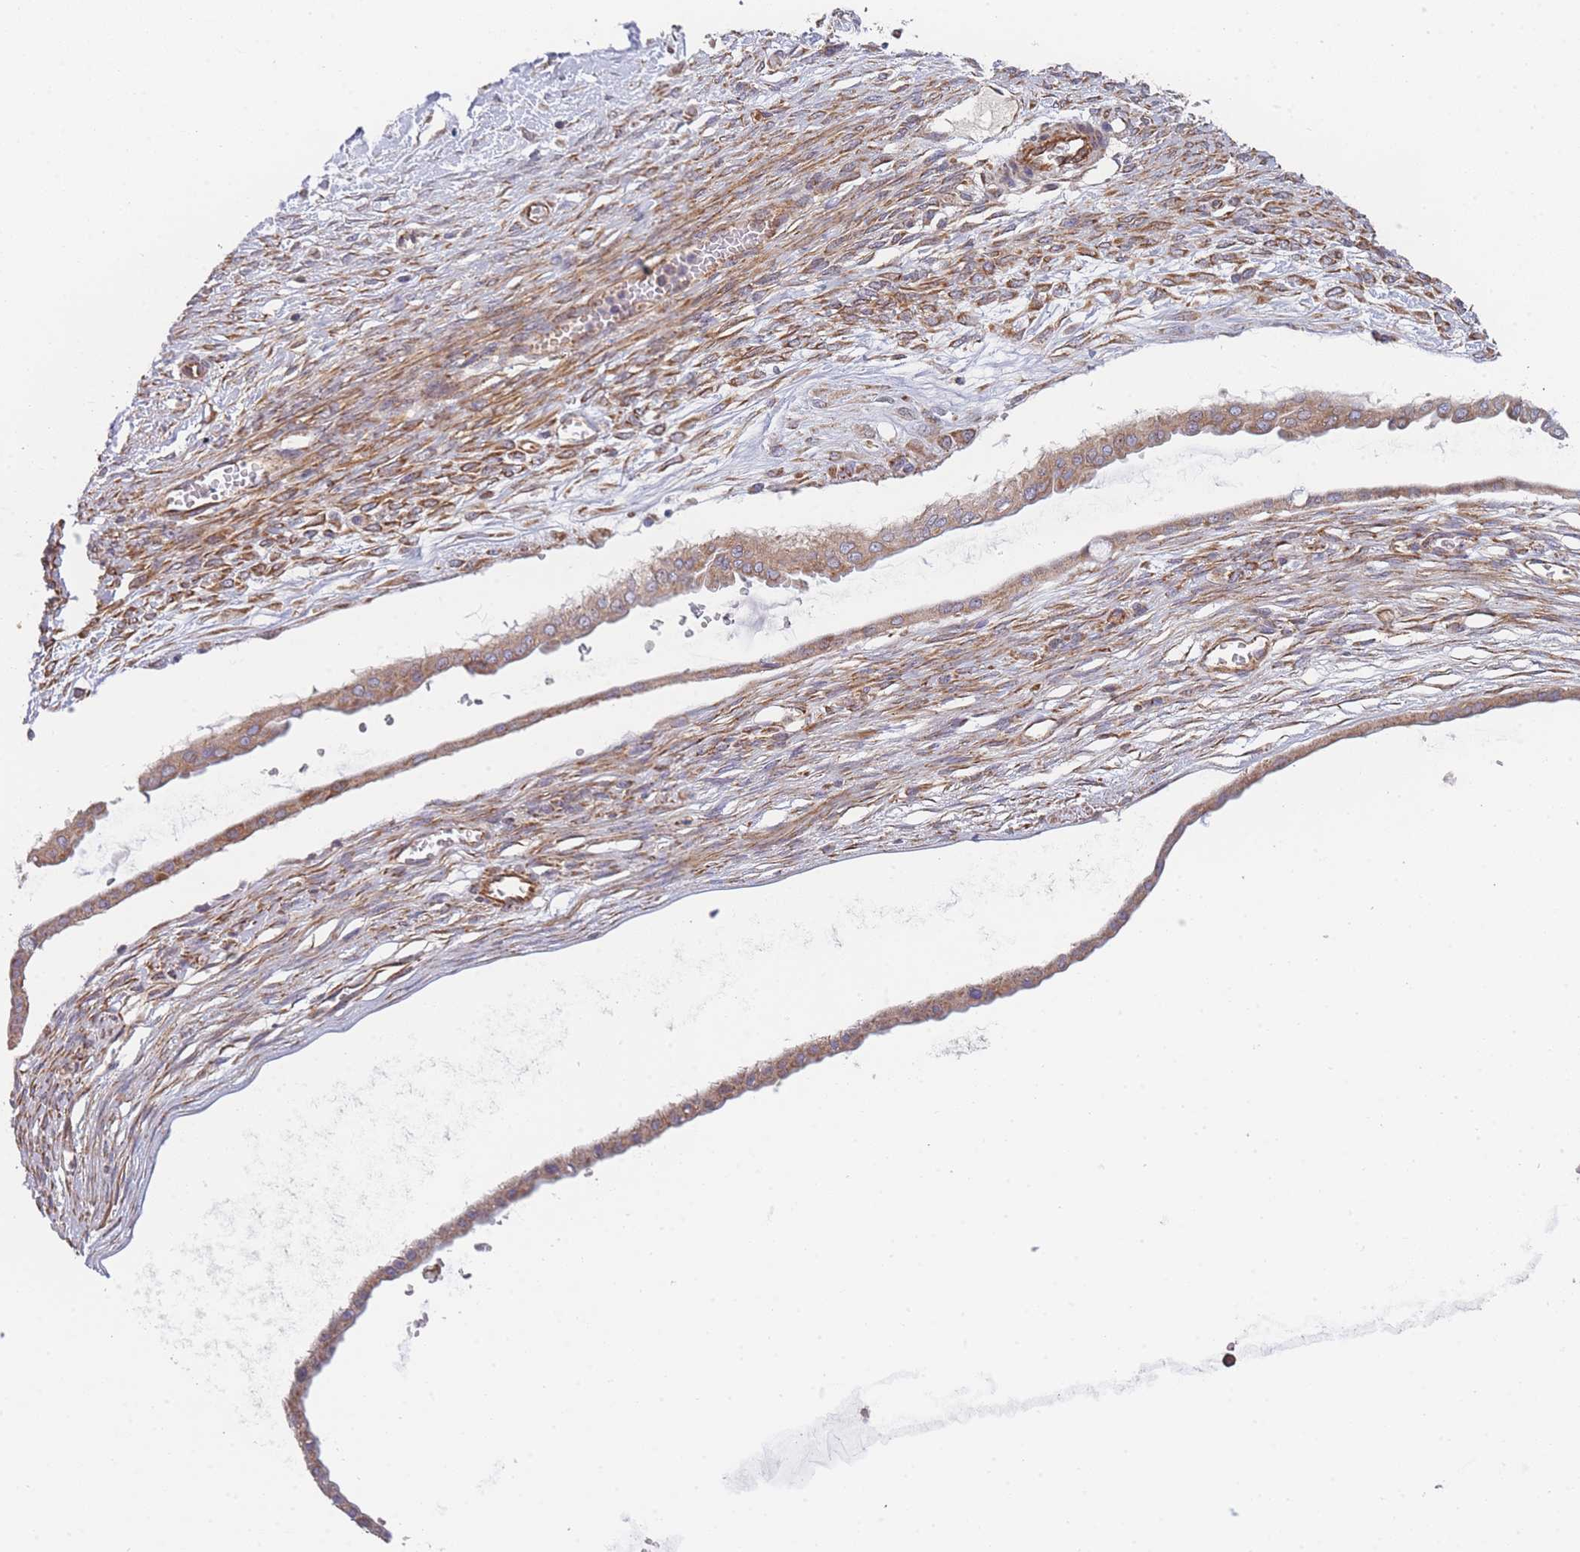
{"staining": {"intensity": "weak", "quantity": ">75%", "location": "cytoplasmic/membranous"}, "tissue": "ovarian cancer", "cell_type": "Tumor cells", "image_type": "cancer", "snomed": [{"axis": "morphology", "description": "Cystadenocarcinoma, mucinous, NOS"}, {"axis": "topography", "description": "Ovary"}], "caption": "Brown immunohistochemical staining in human ovarian cancer (mucinous cystadenocarcinoma) shows weak cytoplasmic/membranous positivity in about >75% of tumor cells.", "gene": "MTRES1", "patient": {"sex": "female", "age": 73}}